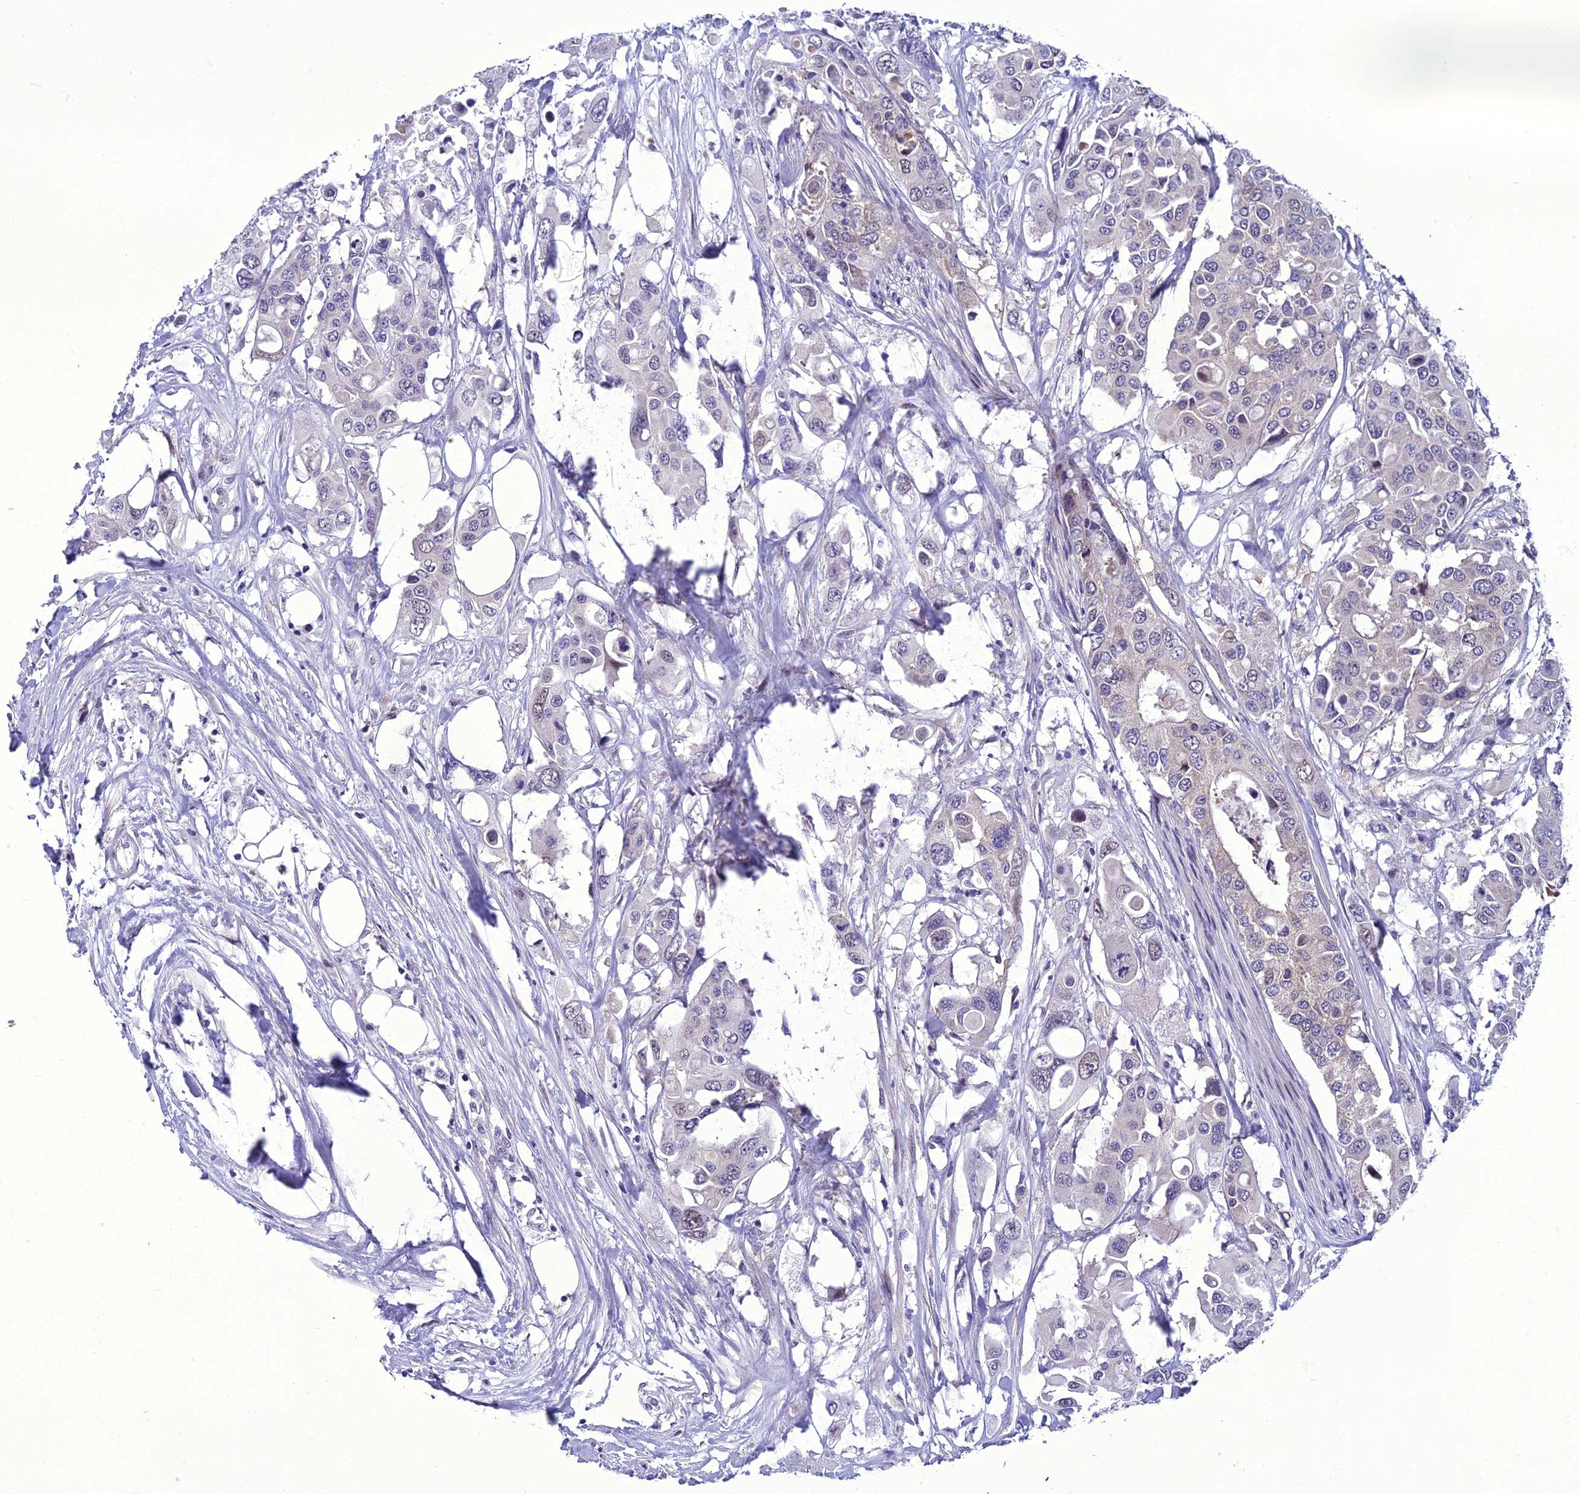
{"staining": {"intensity": "negative", "quantity": "none", "location": "none"}, "tissue": "colorectal cancer", "cell_type": "Tumor cells", "image_type": "cancer", "snomed": [{"axis": "morphology", "description": "Adenocarcinoma, NOS"}, {"axis": "topography", "description": "Colon"}], "caption": "This is an immunohistochemistry histopathology image of colorectal adenocarcinoma. There is no staining in tumor cells.", "gene": "GAB4", "patient": {"sex": "male", "age": 77}}